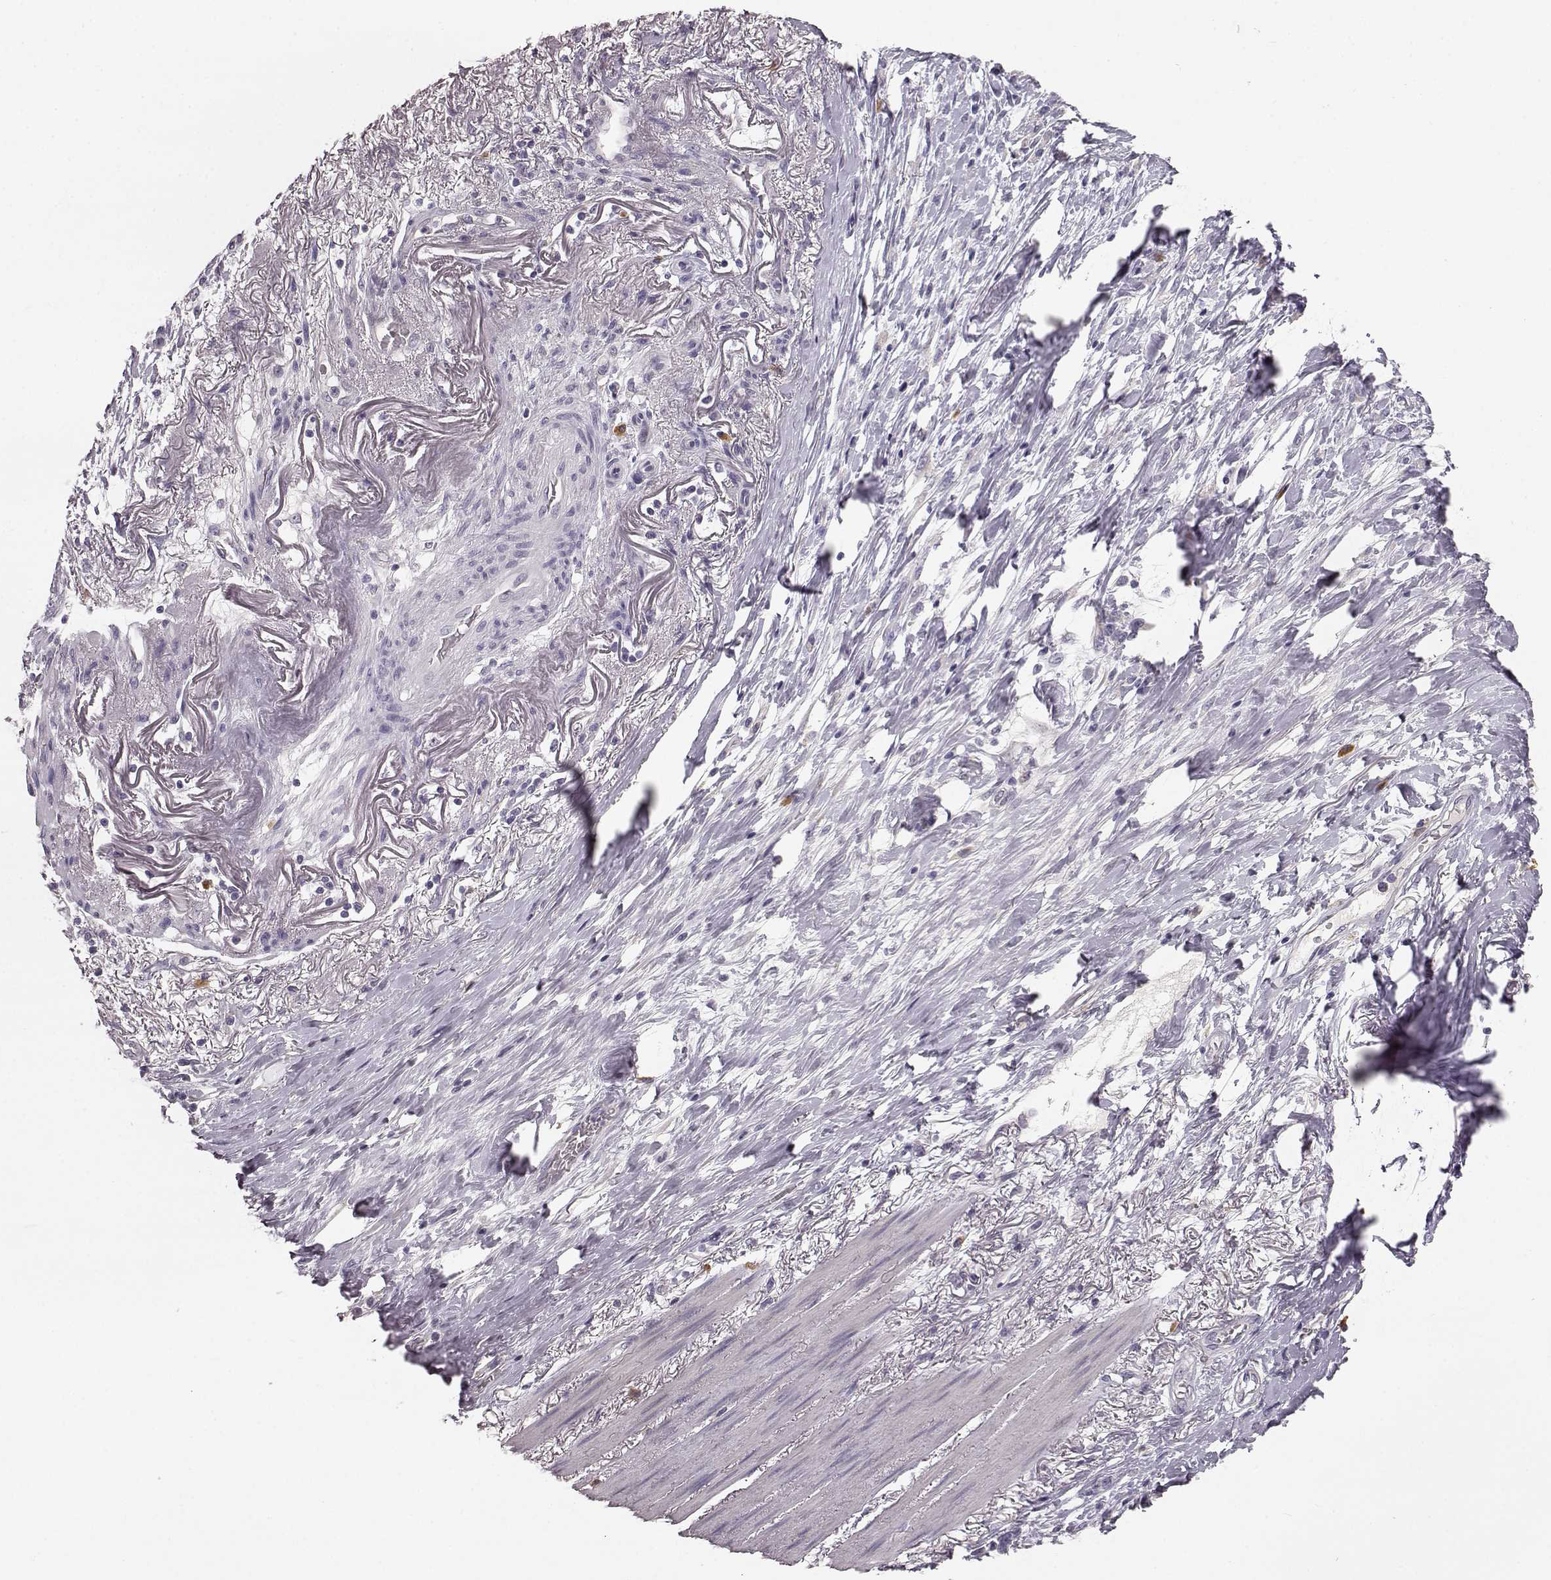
{"staining": {"intensity": "negative", "quantity": "none", "location": "none"}, "tissue": "stomach cancer", "cell_type": "Tumor cells", "image_type": "cancer", "snomed": [{"axis": "morphology", "description": "Adenocarcinoma, NOS"}, {"axis": "topography", "description": "Stomach"}], "caption": "There is no significant positivity in tumor cells of stomach adenocarcinoma.", "gene": "GHR", "patient": {"sex": "female", "age": 84}}